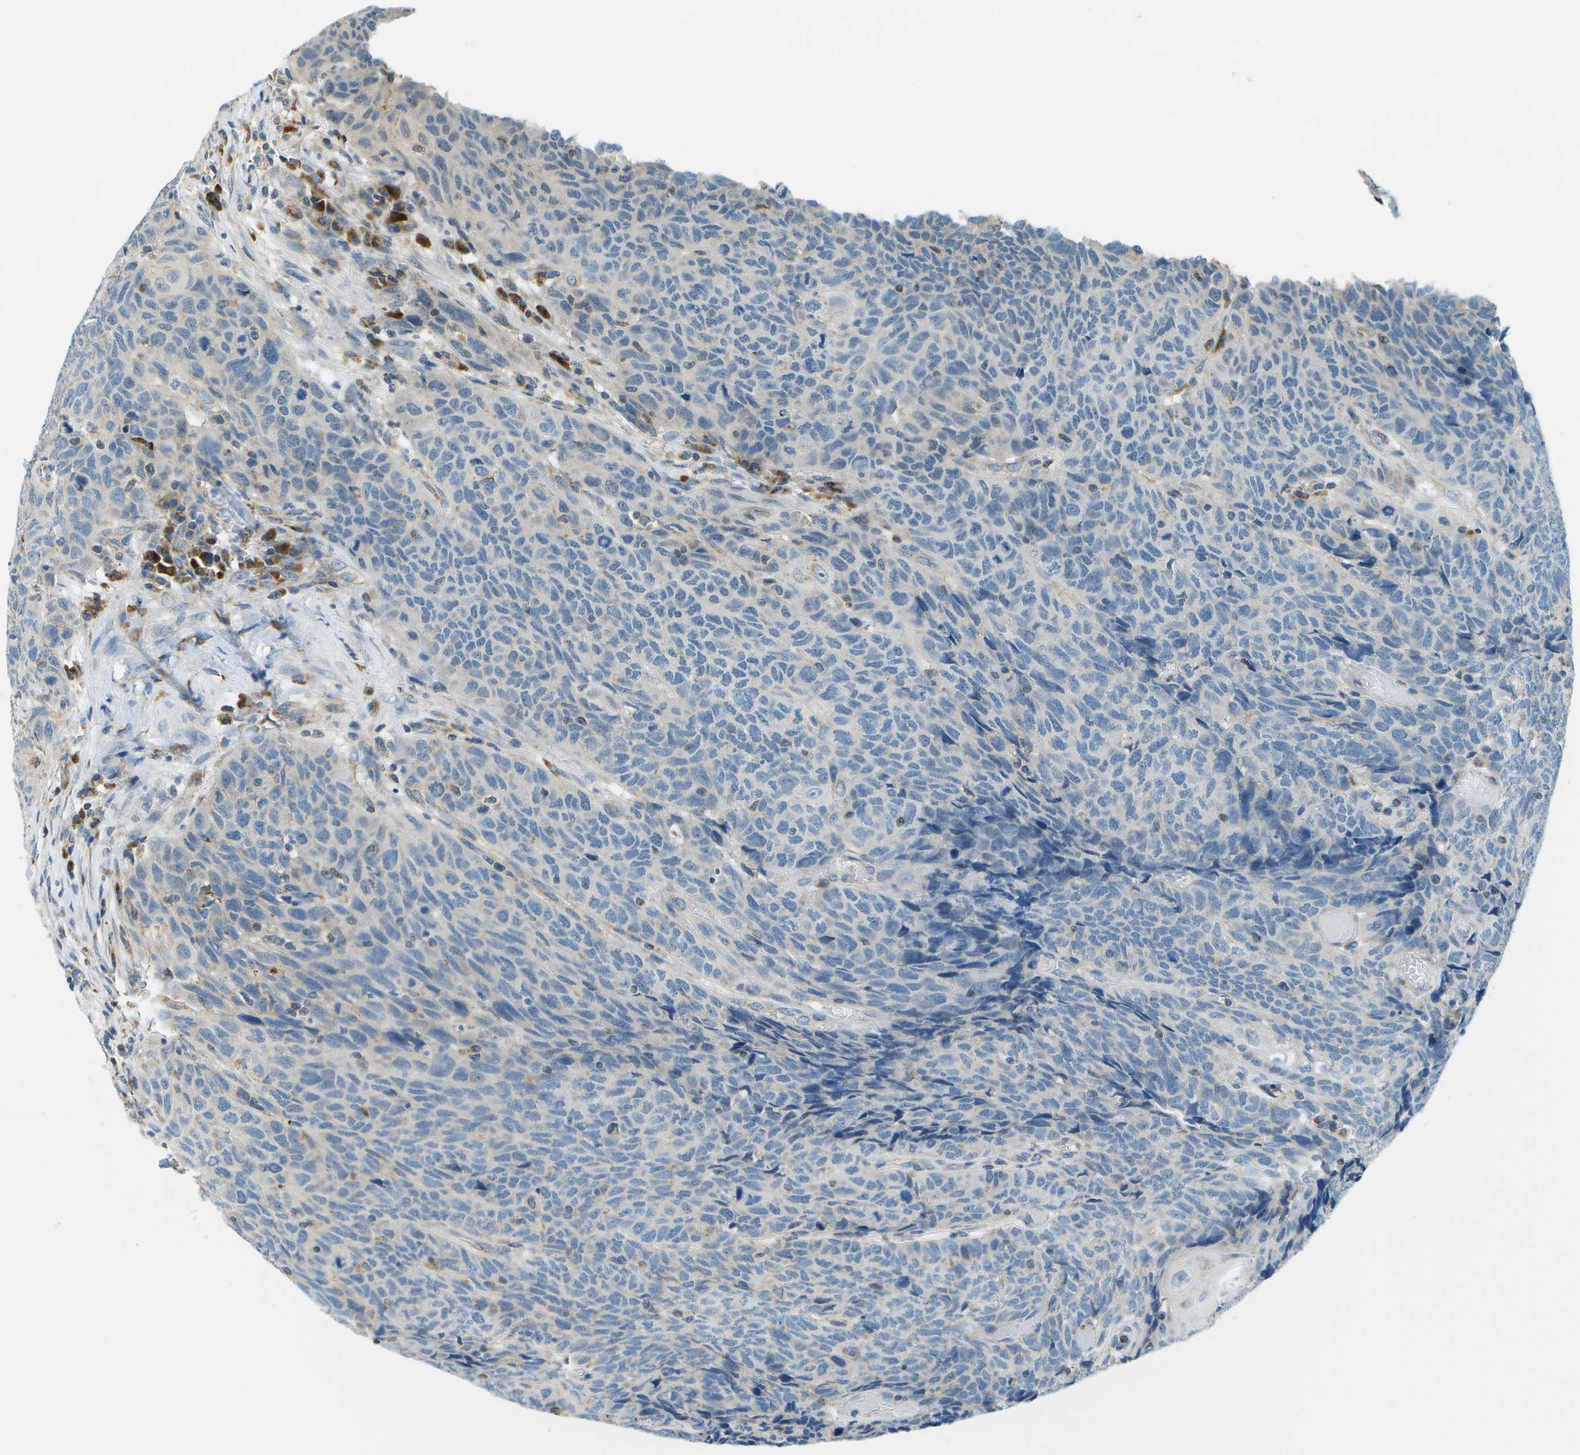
{"staining": {"intensity": "negative", "quantity": "none", "location": "none"}, "tissue": "head and neck cancer", "cell_type": "Tumor cells", "image_type": "cancer", "snomed": [{"axis": "morphology", "description": "Squamous cell carcinoma, NOS"}, {"axis": "topography", "description": "Head-Neck"}], "caption": "There is no significant staining in tumor cells of squamous cell carcinoma (head and neck).", "gene": "PTGIS", "patient": {"sex": "male", "age": 66}}